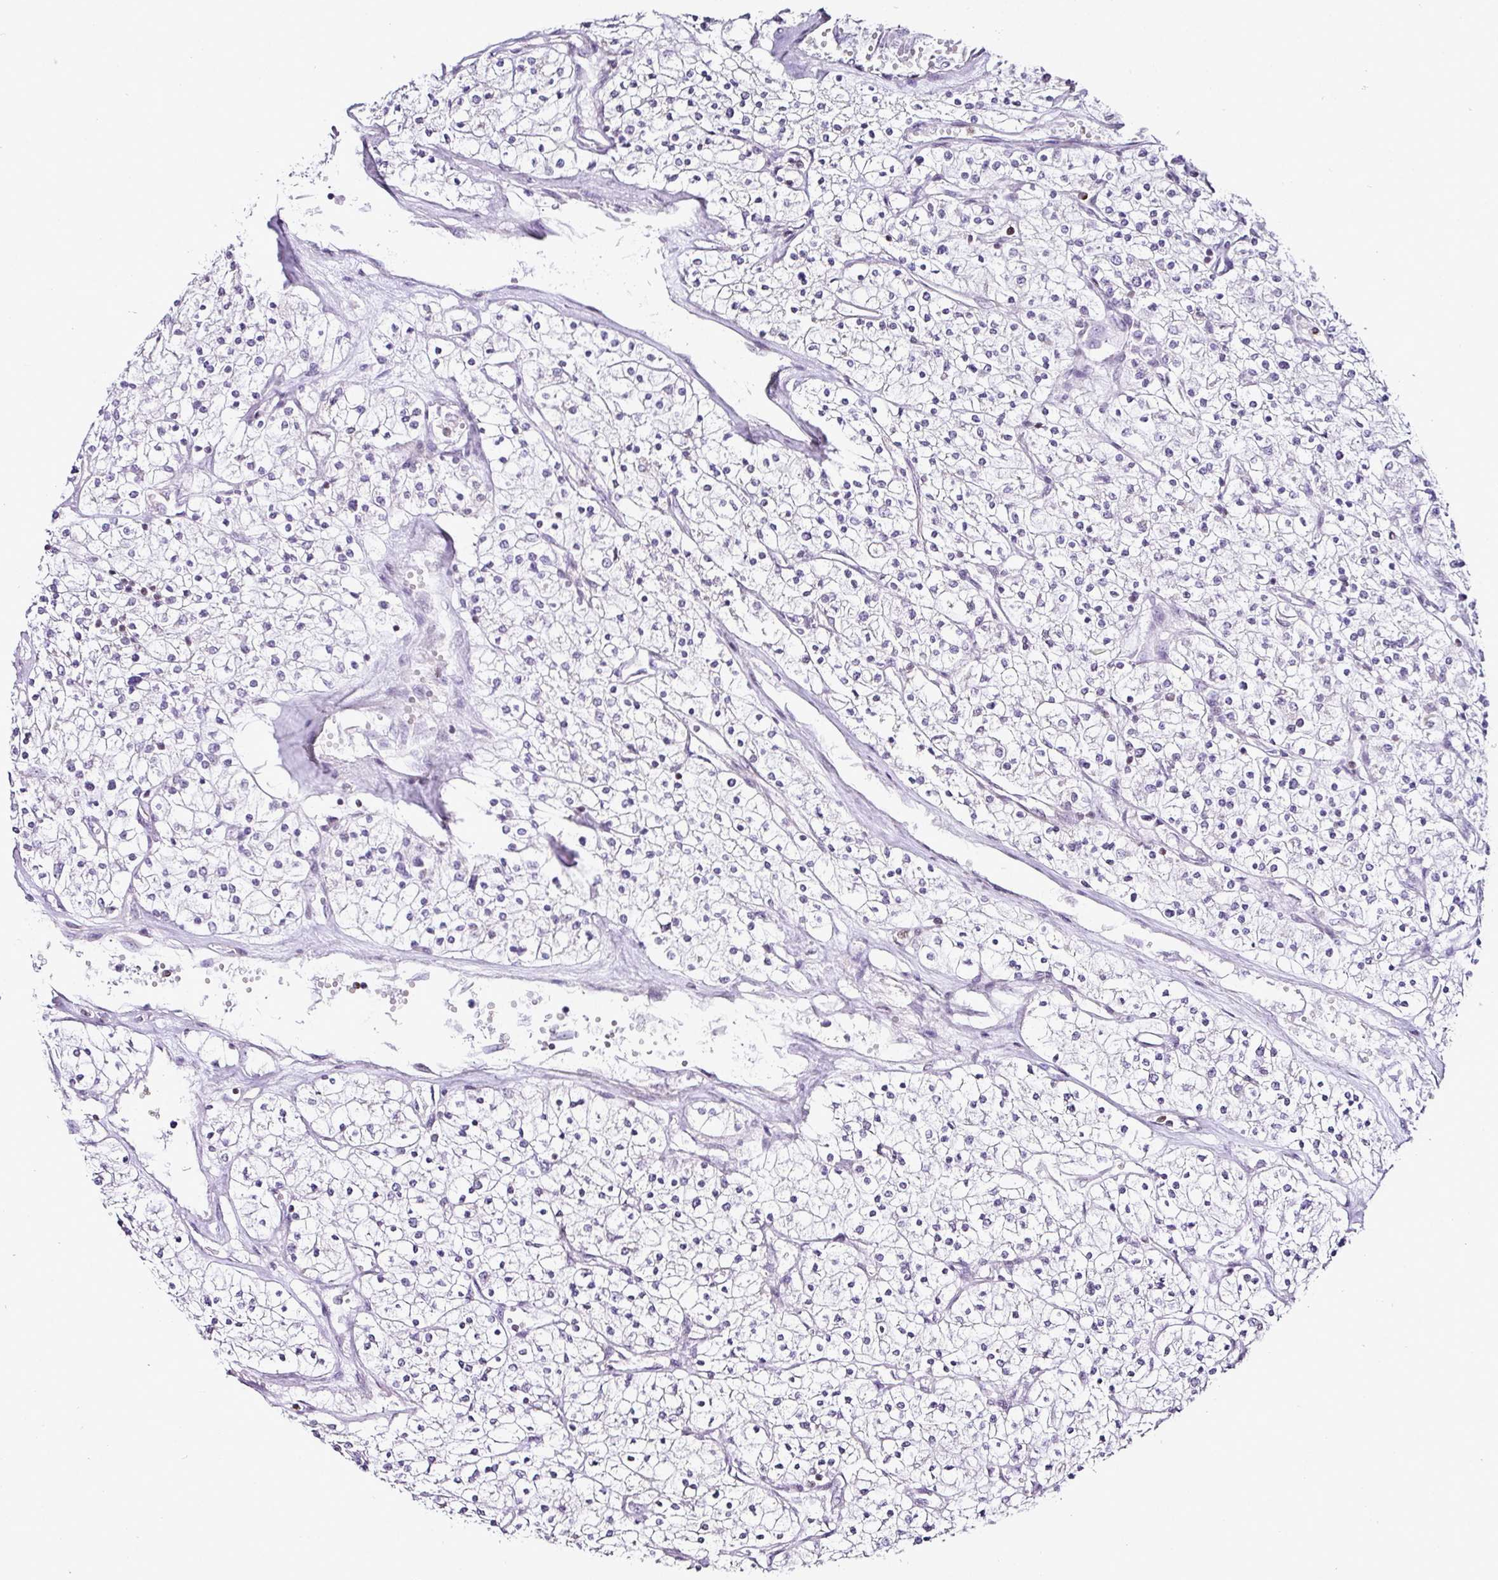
{"staining": {"intensity": "negative", "quantity": "none", "location": "none"}, "tissue": "renal cancer", "cell_type": "Tumor cells", "image_type": "cancer", "snomed": [{"axis": "morphology", "description": "Adenocarcinoma, NOS"}, {"axis": "topography", "description": "Kidney"}], "caption": "This is an immunohistochemistry (IHC) histopathology image of human renal cancer (adenocarcinoma). There is no positivity in tumor cells.", "gene": "FAM32A", "patient": {"sex": "male", "age": 80}}